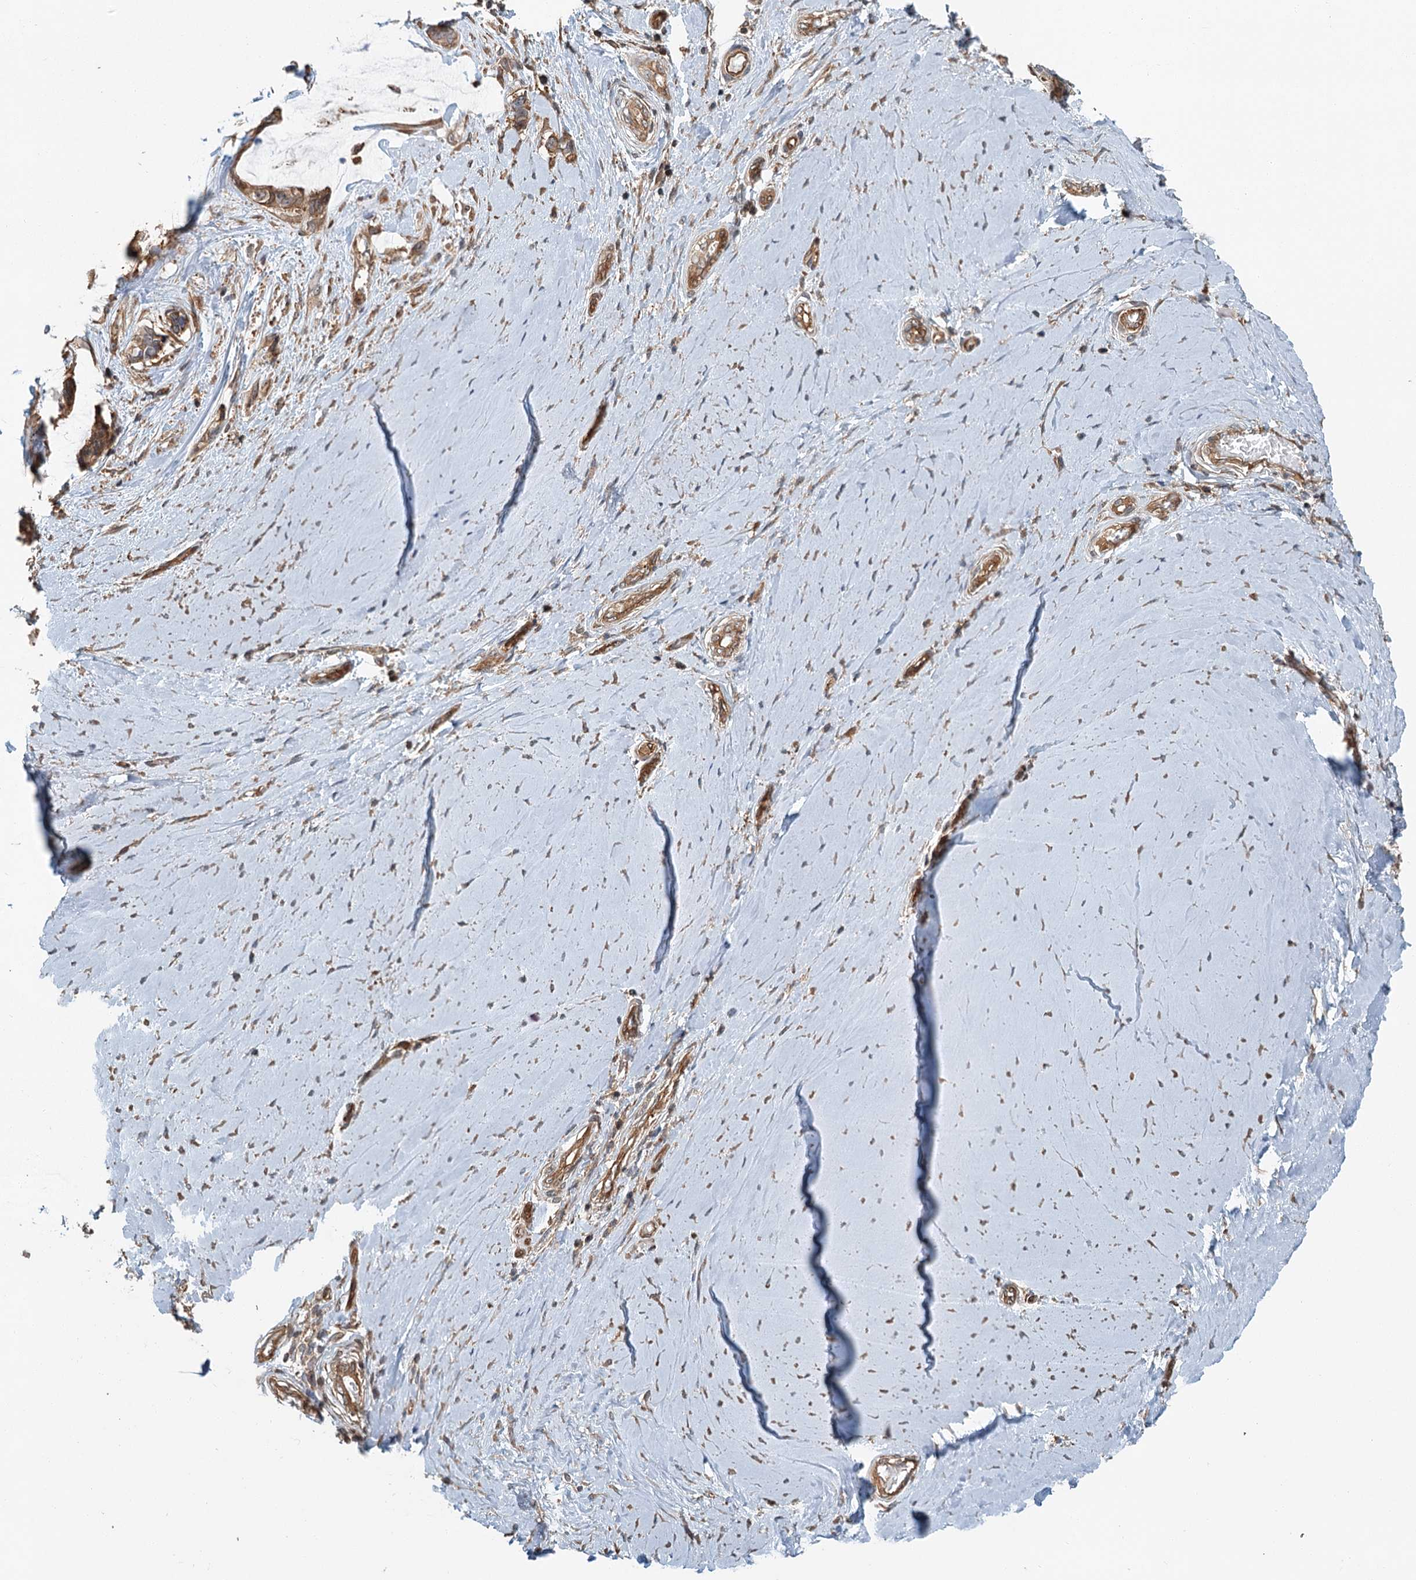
{"staining": {"intensity": "moderate", "quantity": ">75%", "location": "cytoplasmic/membranous"}, "tissue": "ovarian cancer", "cell_type": "Tumor cells", "image_type": "cancer", "snomed": [{"axis": "morphology", "description": "Cystadenocarcinoma, mucinous, NOS"}, {"axis": "topography", "description": "Ovary"}], "caption": "Moderate cytoplasmic/membranous staining for a protein is present in approximately >75% of tumor cells of ovarian mucinous cystadenocarcinoma using IHC.", "gene": "ZNF527", "patient": {"sex": "female", "age": 39}}